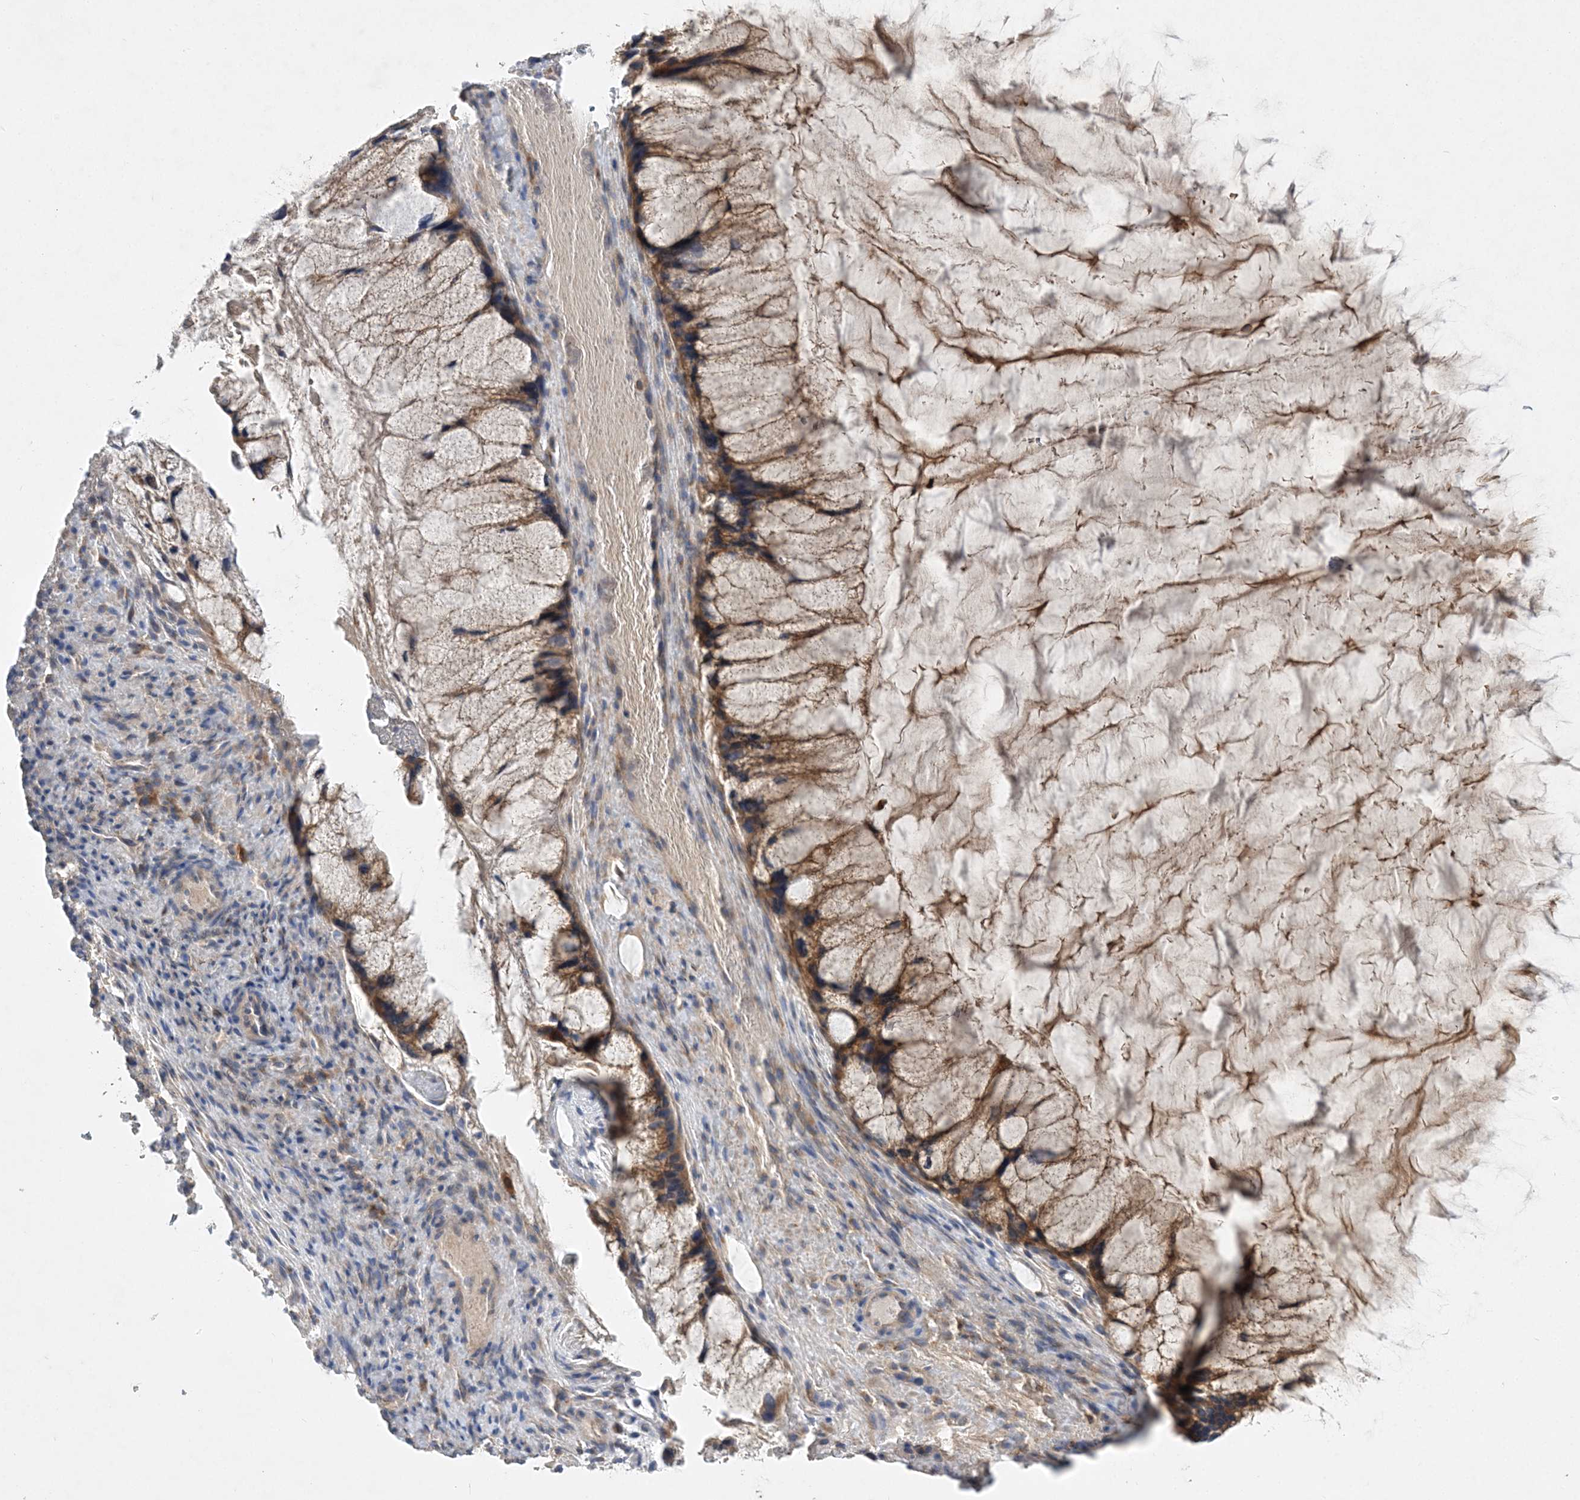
{"staining": {"intensity": "moderate", "quantity": ">75%", "location": "cytoplasmic/membranous"}, "tissue": "ovarian cancer", "cell_type": "Tumor cells", "image_type": "cancer", "snomed": [{"axis": "morphology", "description": "Cystadenocarcinoma, mucinous, NOS"}, {"axis": "topography", "description": "Ovary"}], "caption": "Moderate cytoplasmic/membranous staining is identified in about >75% of tumor cells in mucinous cystadenocarcinoma (ovarian).", "gene": "GRINA", "patient": {"sex": "female", "age": 37}}